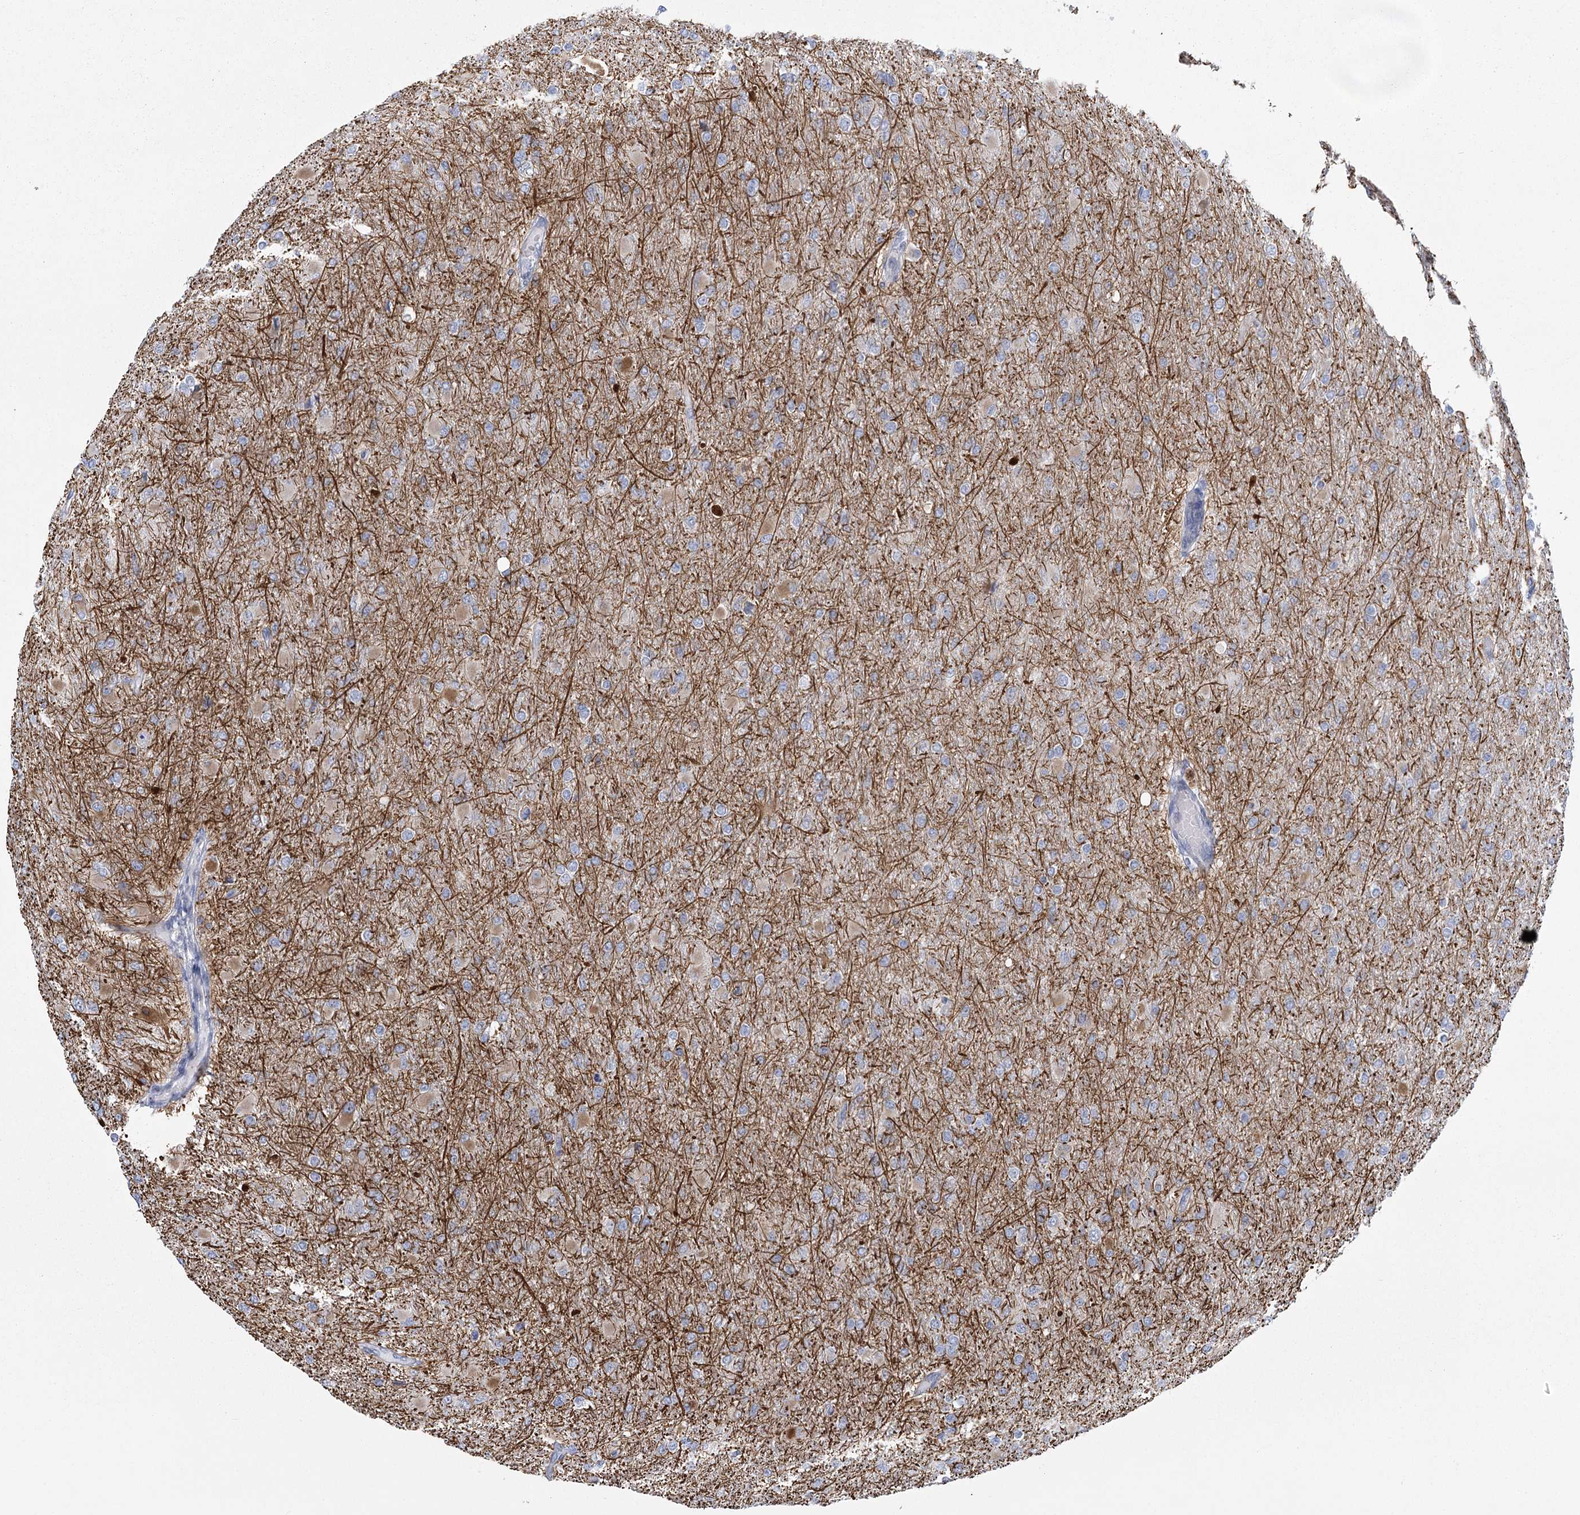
{"staining": {"intensity": "negative", "quantity": "none", "location": "none"}, "tissue": "glioma", "cell_type": "Tumor cells", "image_type": "cancer", "snomed": [{"axis": "morphology", "description": "Glioma, malignant, High grade"}, {"axis": "topography", "description": "Cerebral cortex"}], "caption": "The image shows no staining of tumor cells in glioma.", "gene": "FAM76B", "patient": {"sex": "female", "age": 36}}